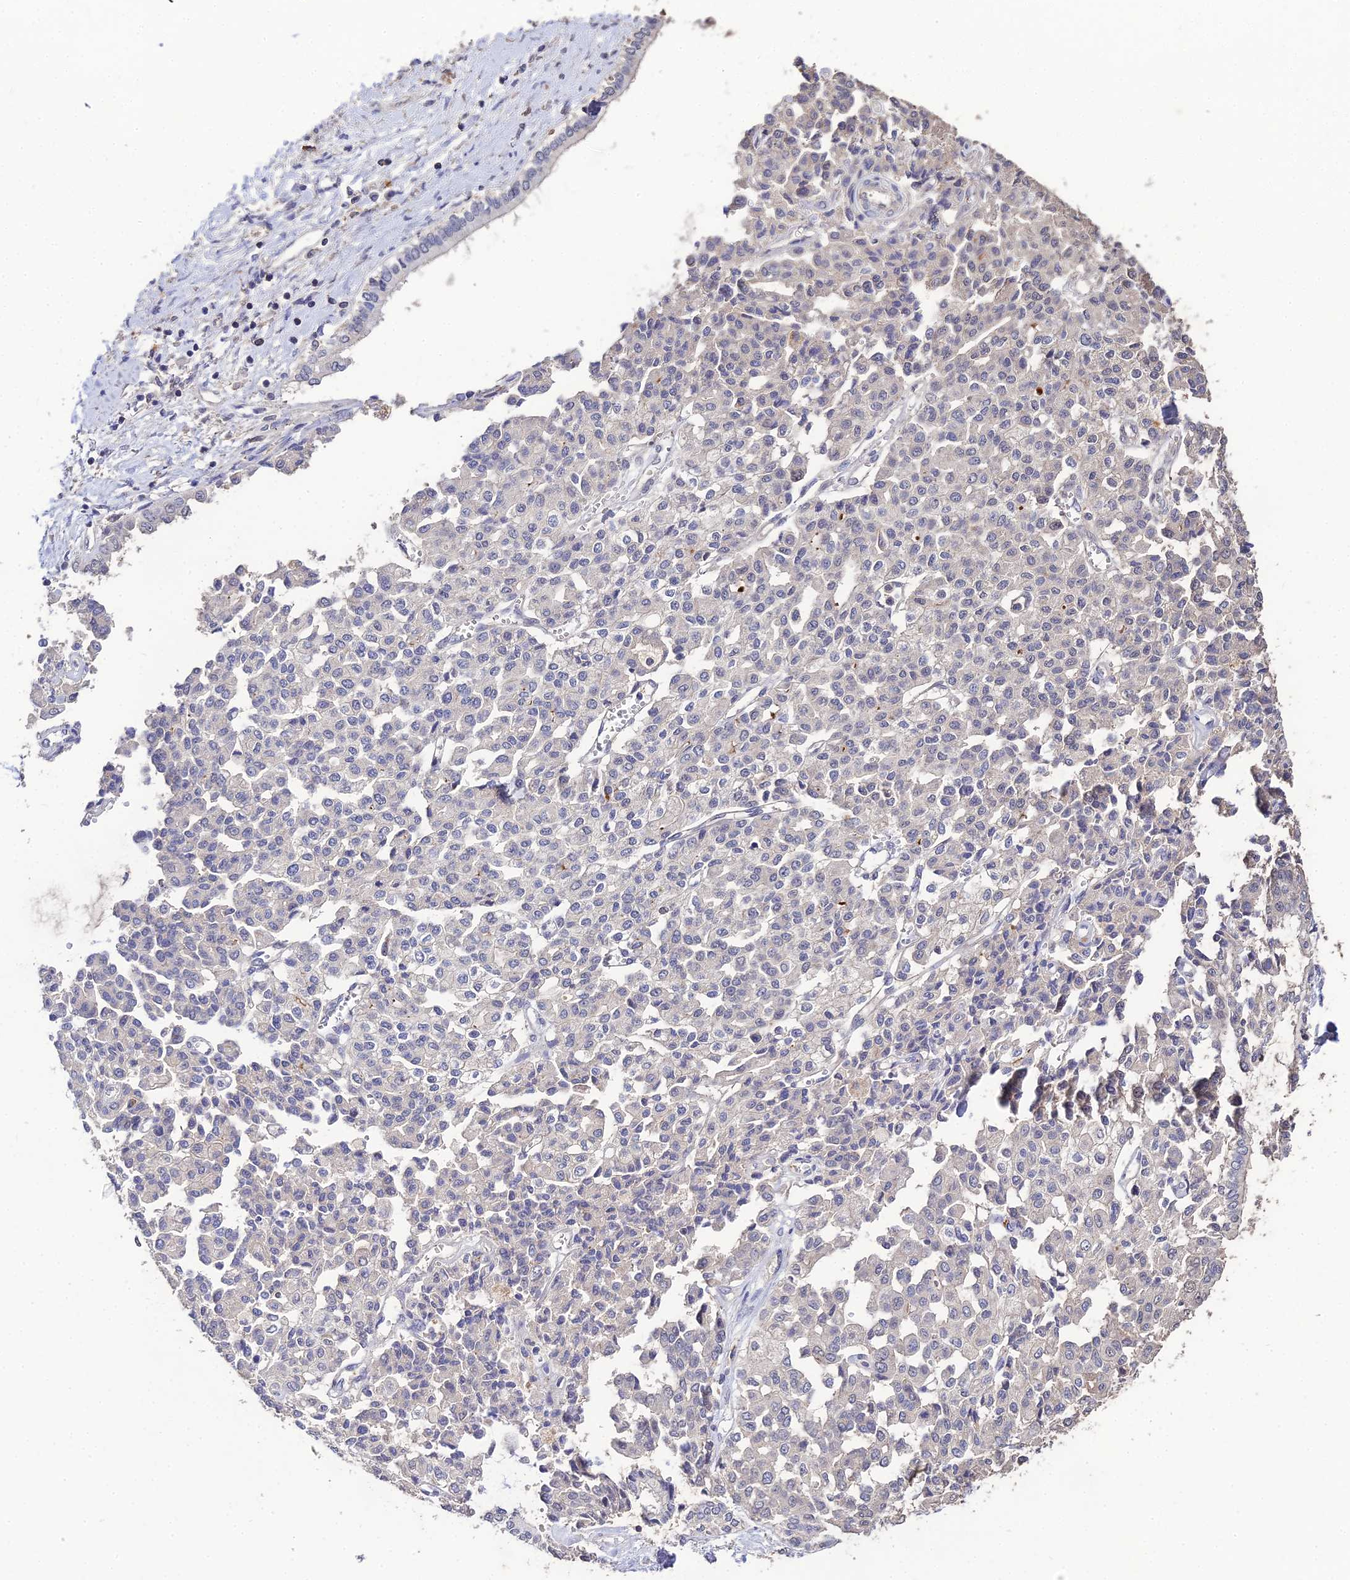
{"staining": {"intensity": "weak", "quantity": "25%-75%", "location": "nuclear"}, "tissue": "liver cancer", "cell_type": "Tumor cells", "image_type": "cancer", "snomed": [{"axis": "morphology", "description": "Cholangiocarcinoma"}, {"axis": "topography", "description": "Liver"}], "caption": "Protein staining of cholangiocarcinoma (liver) tissue exhibits weak nuclear expression in approximately 25%-75% of tumor cells. The staining was performed using DAB to visualize the protein expression in brown, while the nuclei were stained in blue with hematoxylin (Magnification: 20x).", "gene": "LSM5", "patient": {"sex": "female", "age": 77}}